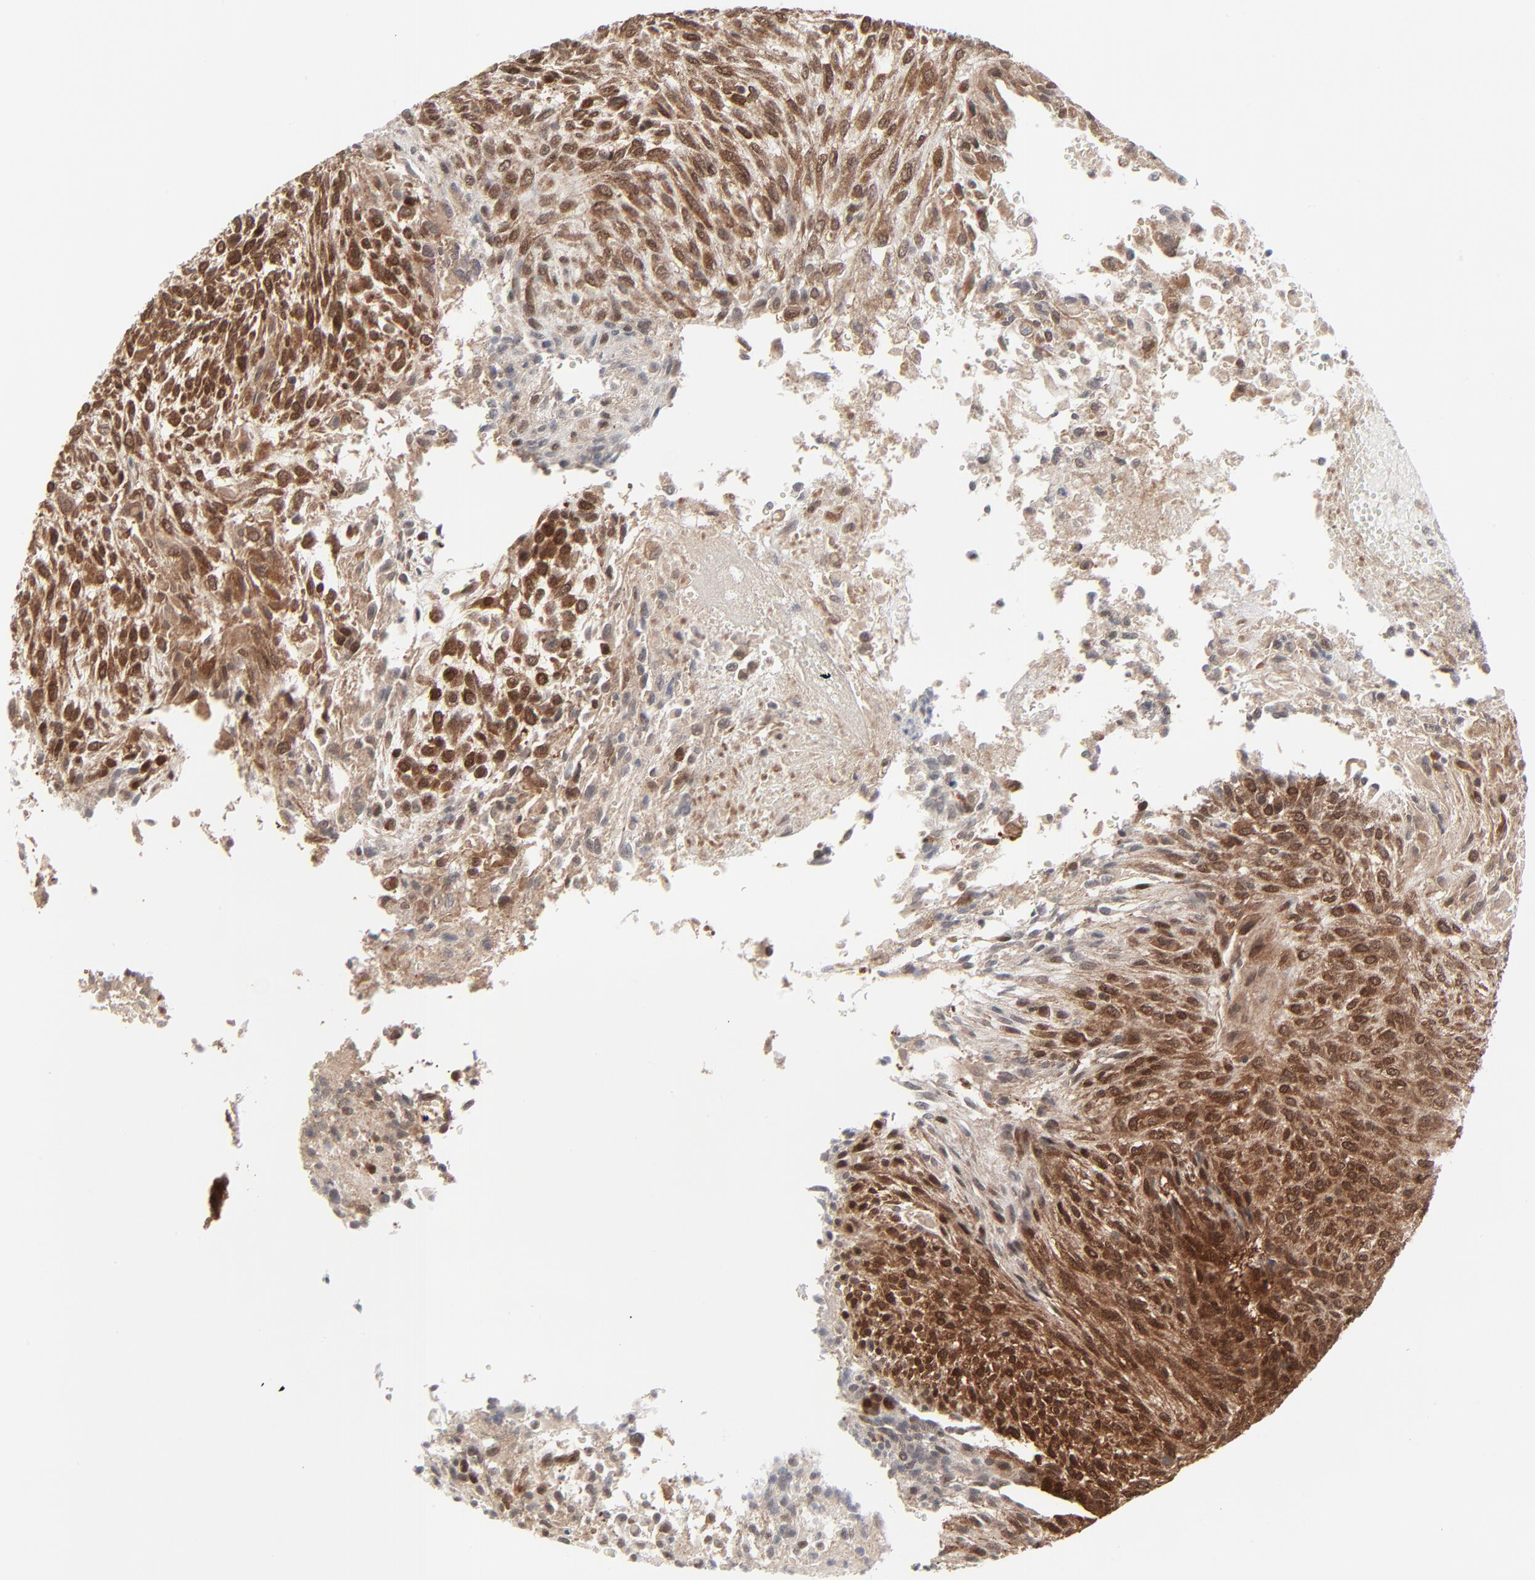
{"staining": {"intensity": "strong", "quantity": ">75%", "location": "cytoplasmic/membranous,nuclear"}, "tissue": "glioma", "cell_type": "Tumor cells", "image_type": "cancer", "snomed": [{"axis": "morphology", "description": "Glioma, malignant, High grade"}, {"axis": "topography", "description": "Cerebral cortex"}], "caption": "Immunohistochemical staining of glioma exhibits high levels of strong cytoplasmic/membranous and nuclear protein staining in approximately >75% of tumor cells.", "gene": "AKT1", "patient": {"sex": "female", "age": 55}}